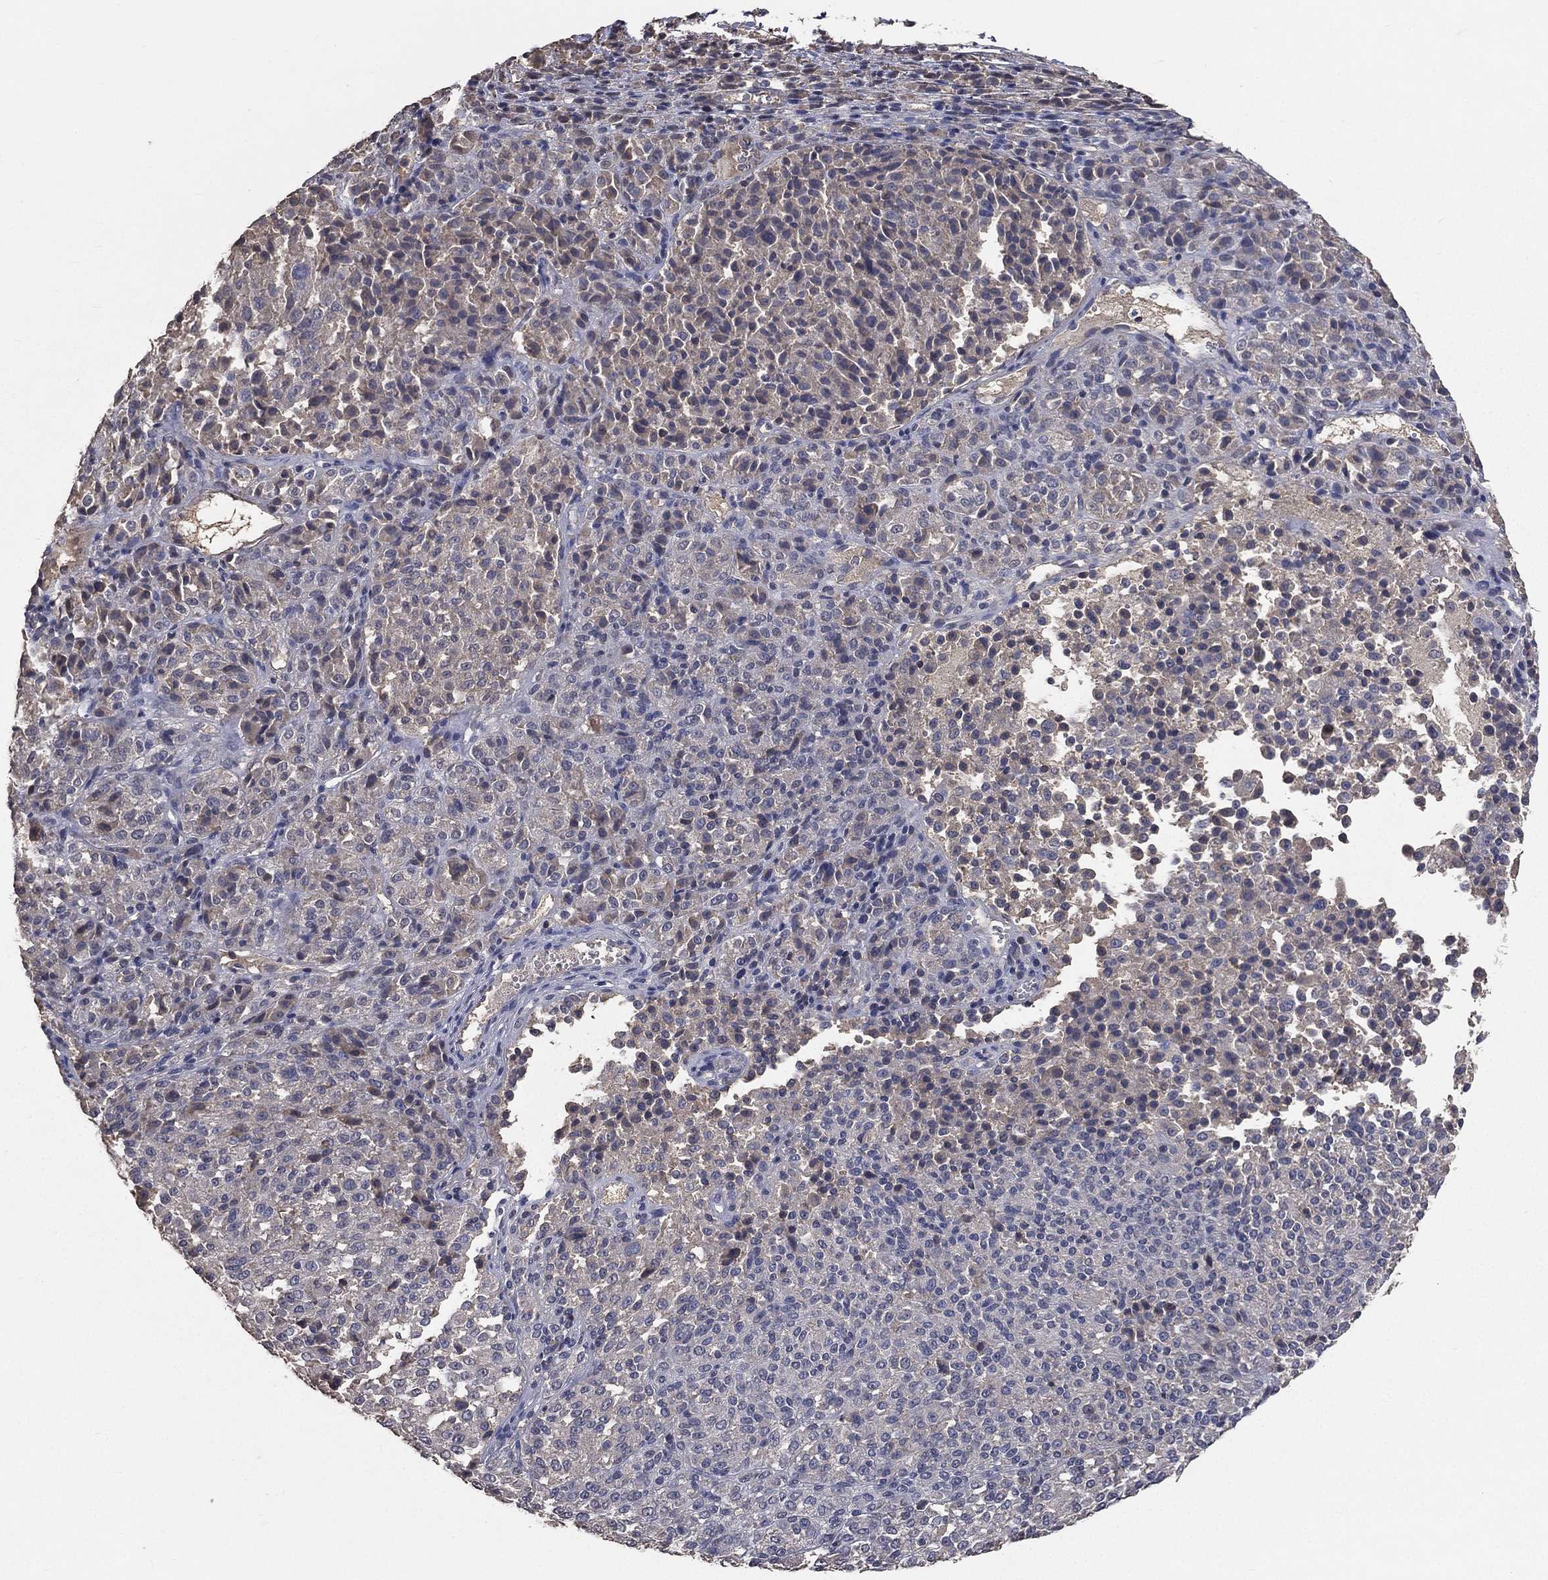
{"staining": {"intensity": "negative", "quantity": "none", "location": "none"}, "tissue": "melanoma", "cell_type": "Tumor cells", "image_type": "cancer", "snomed": [{"axis": "morphology", "description": "Malignant melanoma, Metastatic site"}, {"axis": "topography", "description": "Brain"}], "caption": "This is a histopathology image of immunohistochemistry staining of malignant melanoma (metastatic site), which shows no positivity in tumor cells.", "gene": "SNAP25", "patient": {"sex": "female", "age": 56}}